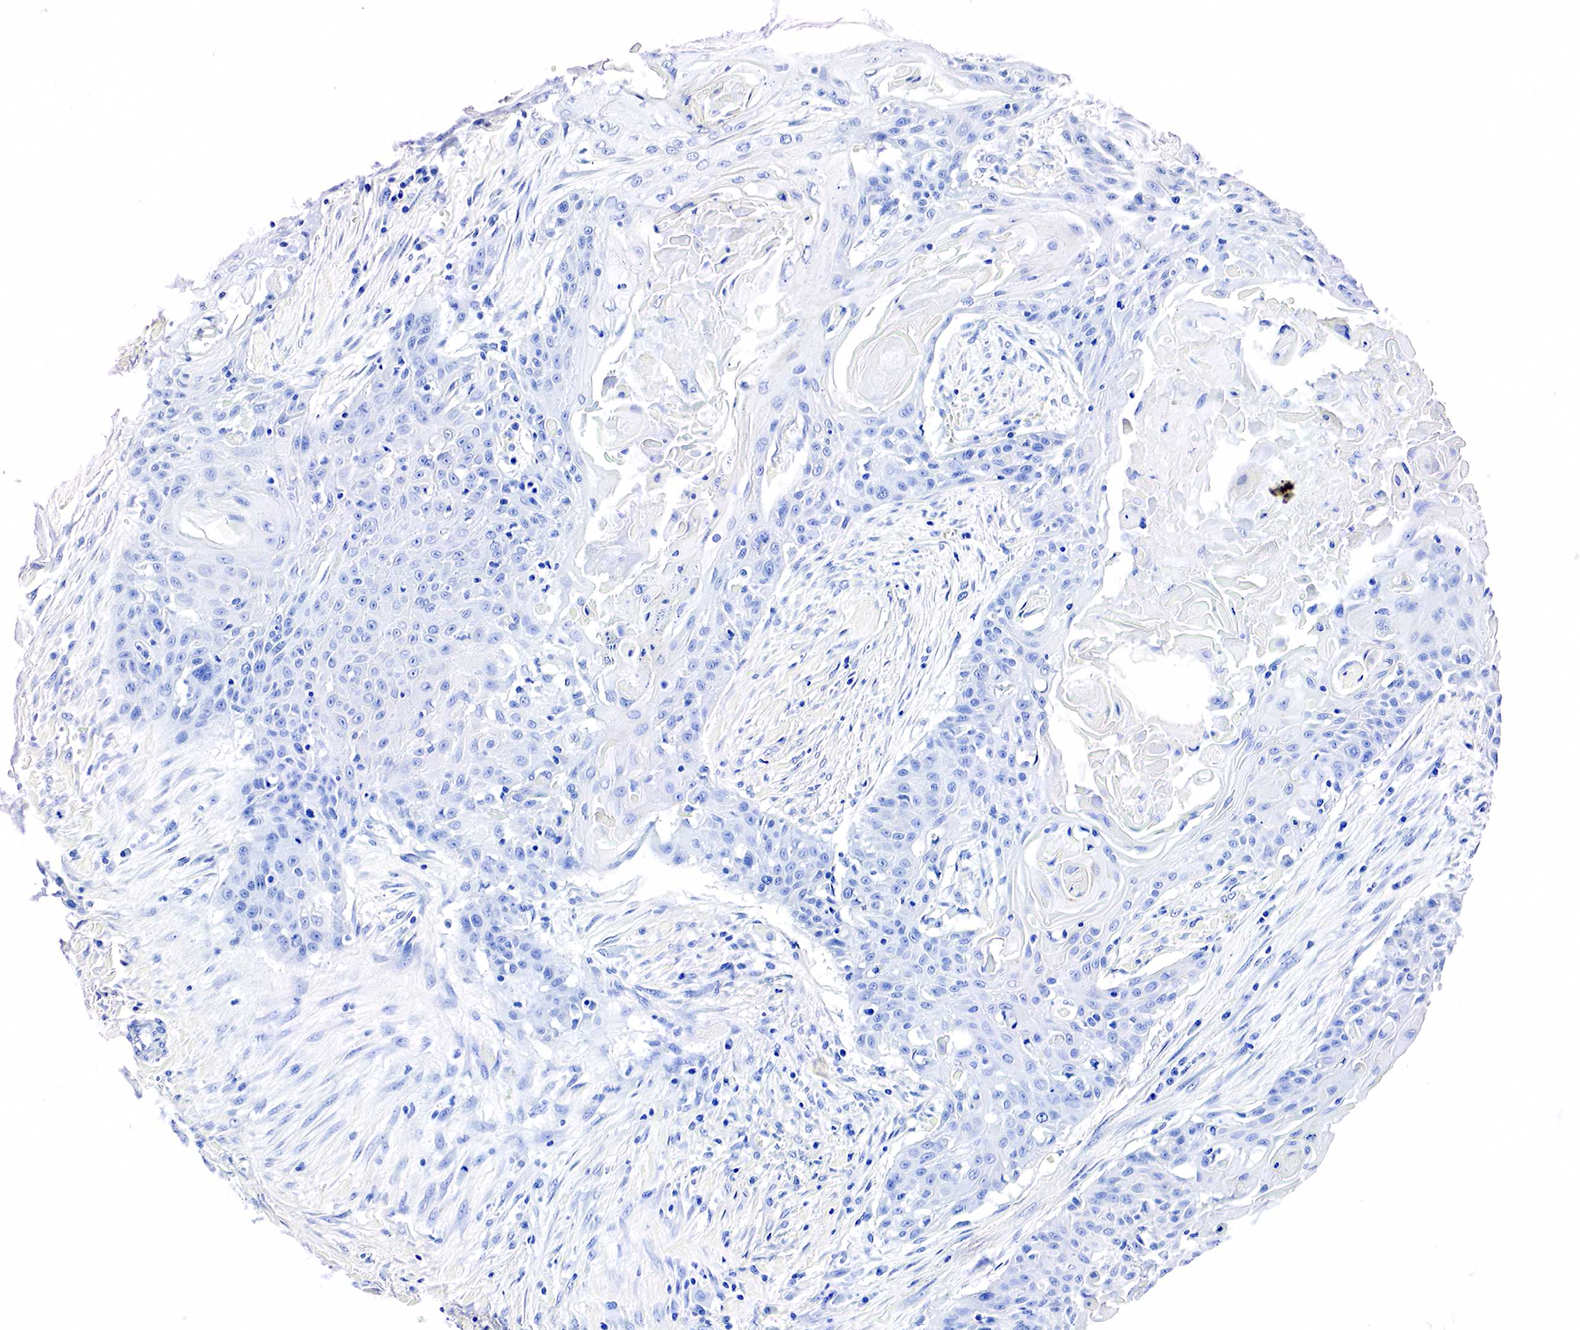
{"staining": {"intensity": "negative", "quantity": "none", "location": "none"}, "tissue": "head and neck cancer", "cell_type": "Tumor cells", "image_type": "cancer", "snomed": [{"axis": "morphology", "description": "Squamous cell carcinoma, NOS"}, {"axis": "morphology", "description": "Squamous cell carcinoma, metastatic, NOS"}, {"axis": "topography", "description": "Lymph node"}, {"axis": "topography", "description": "Salivary gland"}, {"axis": "topography", "description": "Head-Neck"}], "caption": "High magnification brightfield microscopy of metastatic squamous cell carcinoma (head and neck) stained with DAB (3,3'-diaminobenzidine) (brown) and counterstained with hematoxylin (blue): tumor cells show no significant expression.", "gene": "ACP3", "patient": {"sex": "female", "age": 74}}